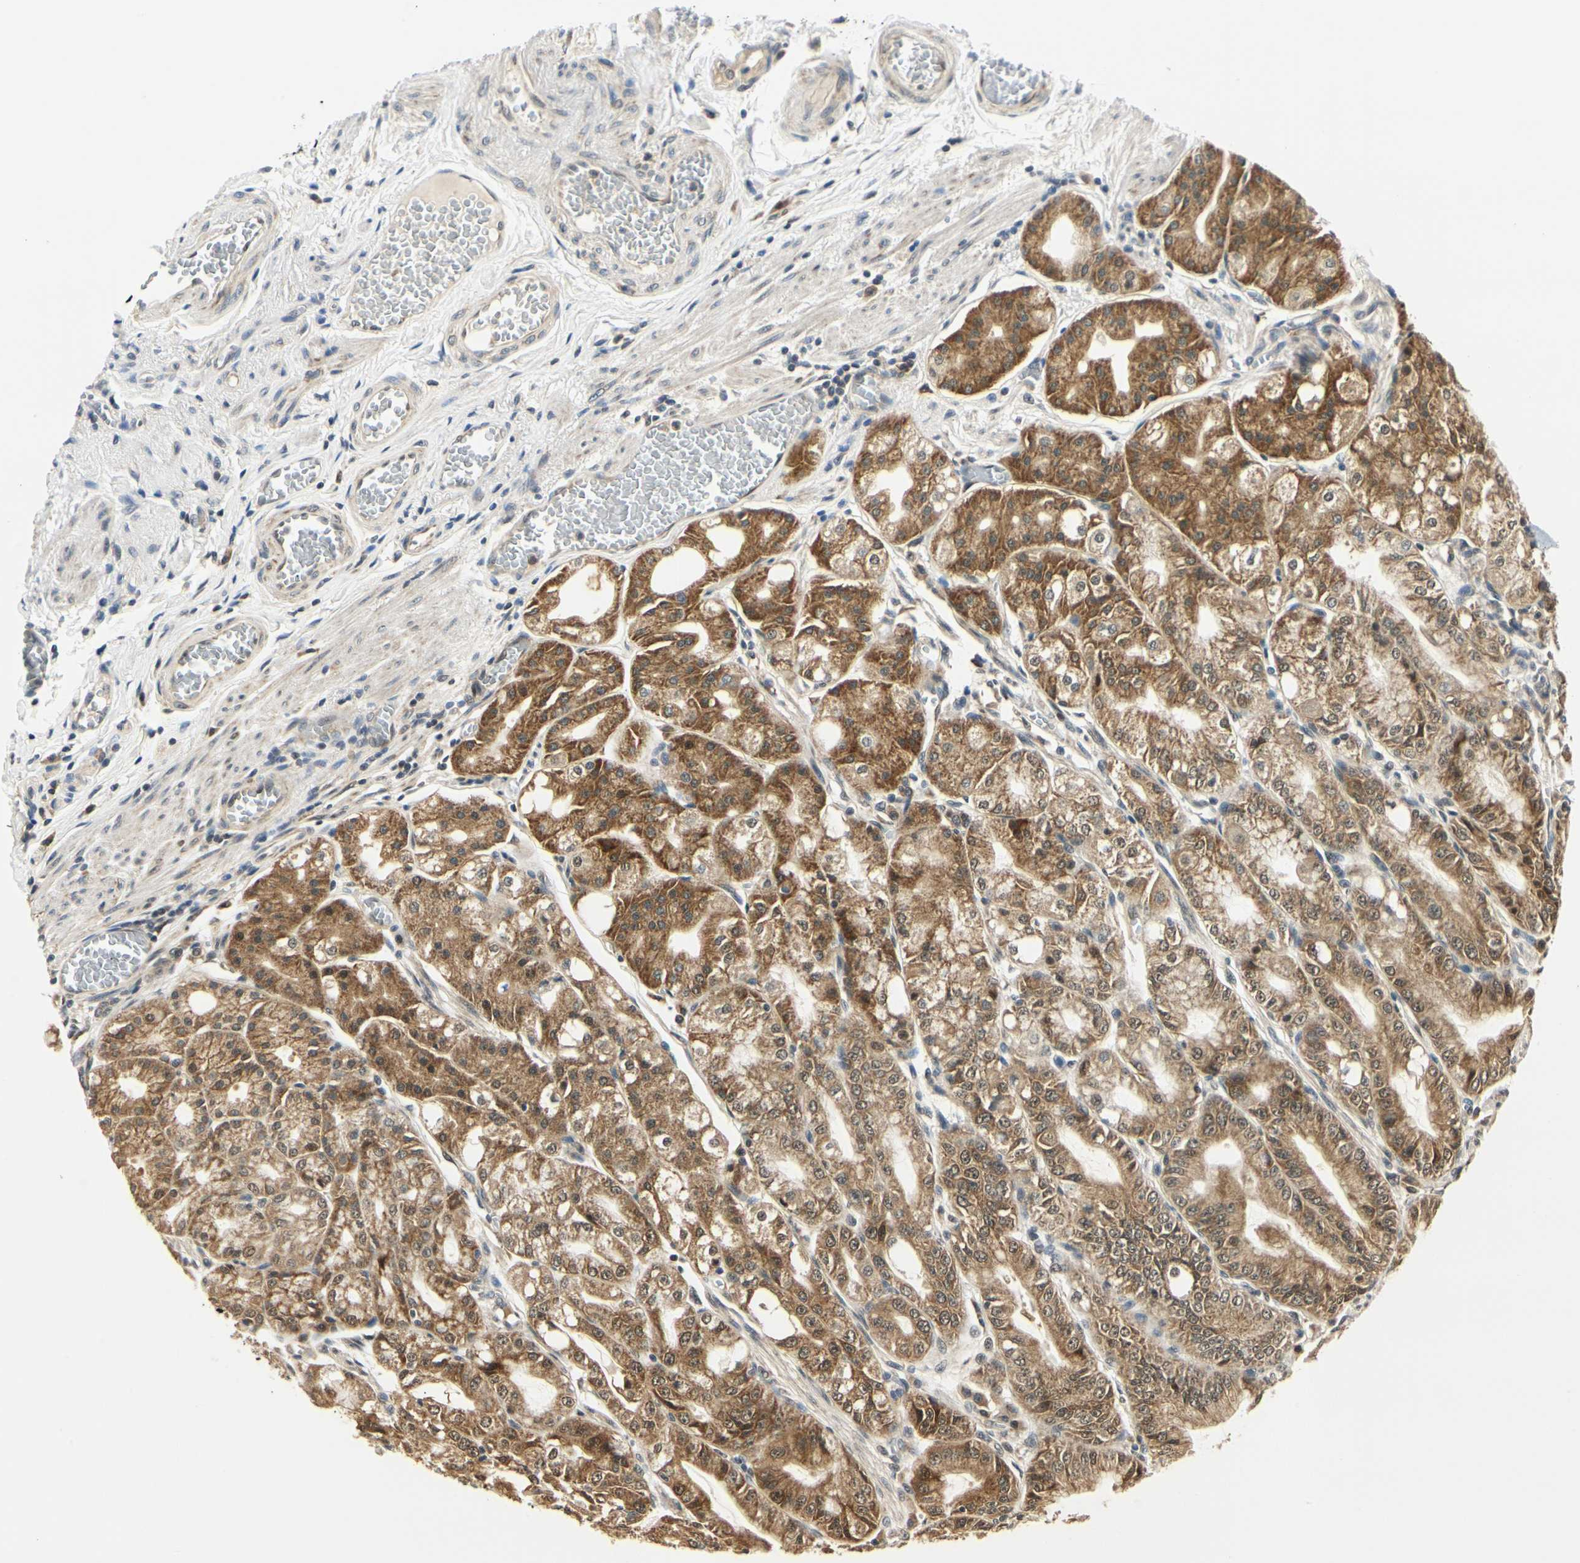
{"staining": {"intensity": "strong", "quantity": "25%-75%", "location": "cytoplasmic/membranous"}, "tissue": "stomach", "cell_type": "Glandular cells", "image_type": "normal", "snomed": [{"axis": "morphology", "description": "Normal tissue, NOS"}, {"axis": "topography", "description": "Stomach, lower"}], "caption": "The immunohistochemical stain highlights strong cytoplasmic/membranous staining in glandular cells of unremarkable stomach. (DAB (3,3'-diaminobenzidine) IHC, brown staining for protein, blue staining for nuclei).", "gene": "PDK2", "patient": {"sex": "male", "age": 71}}